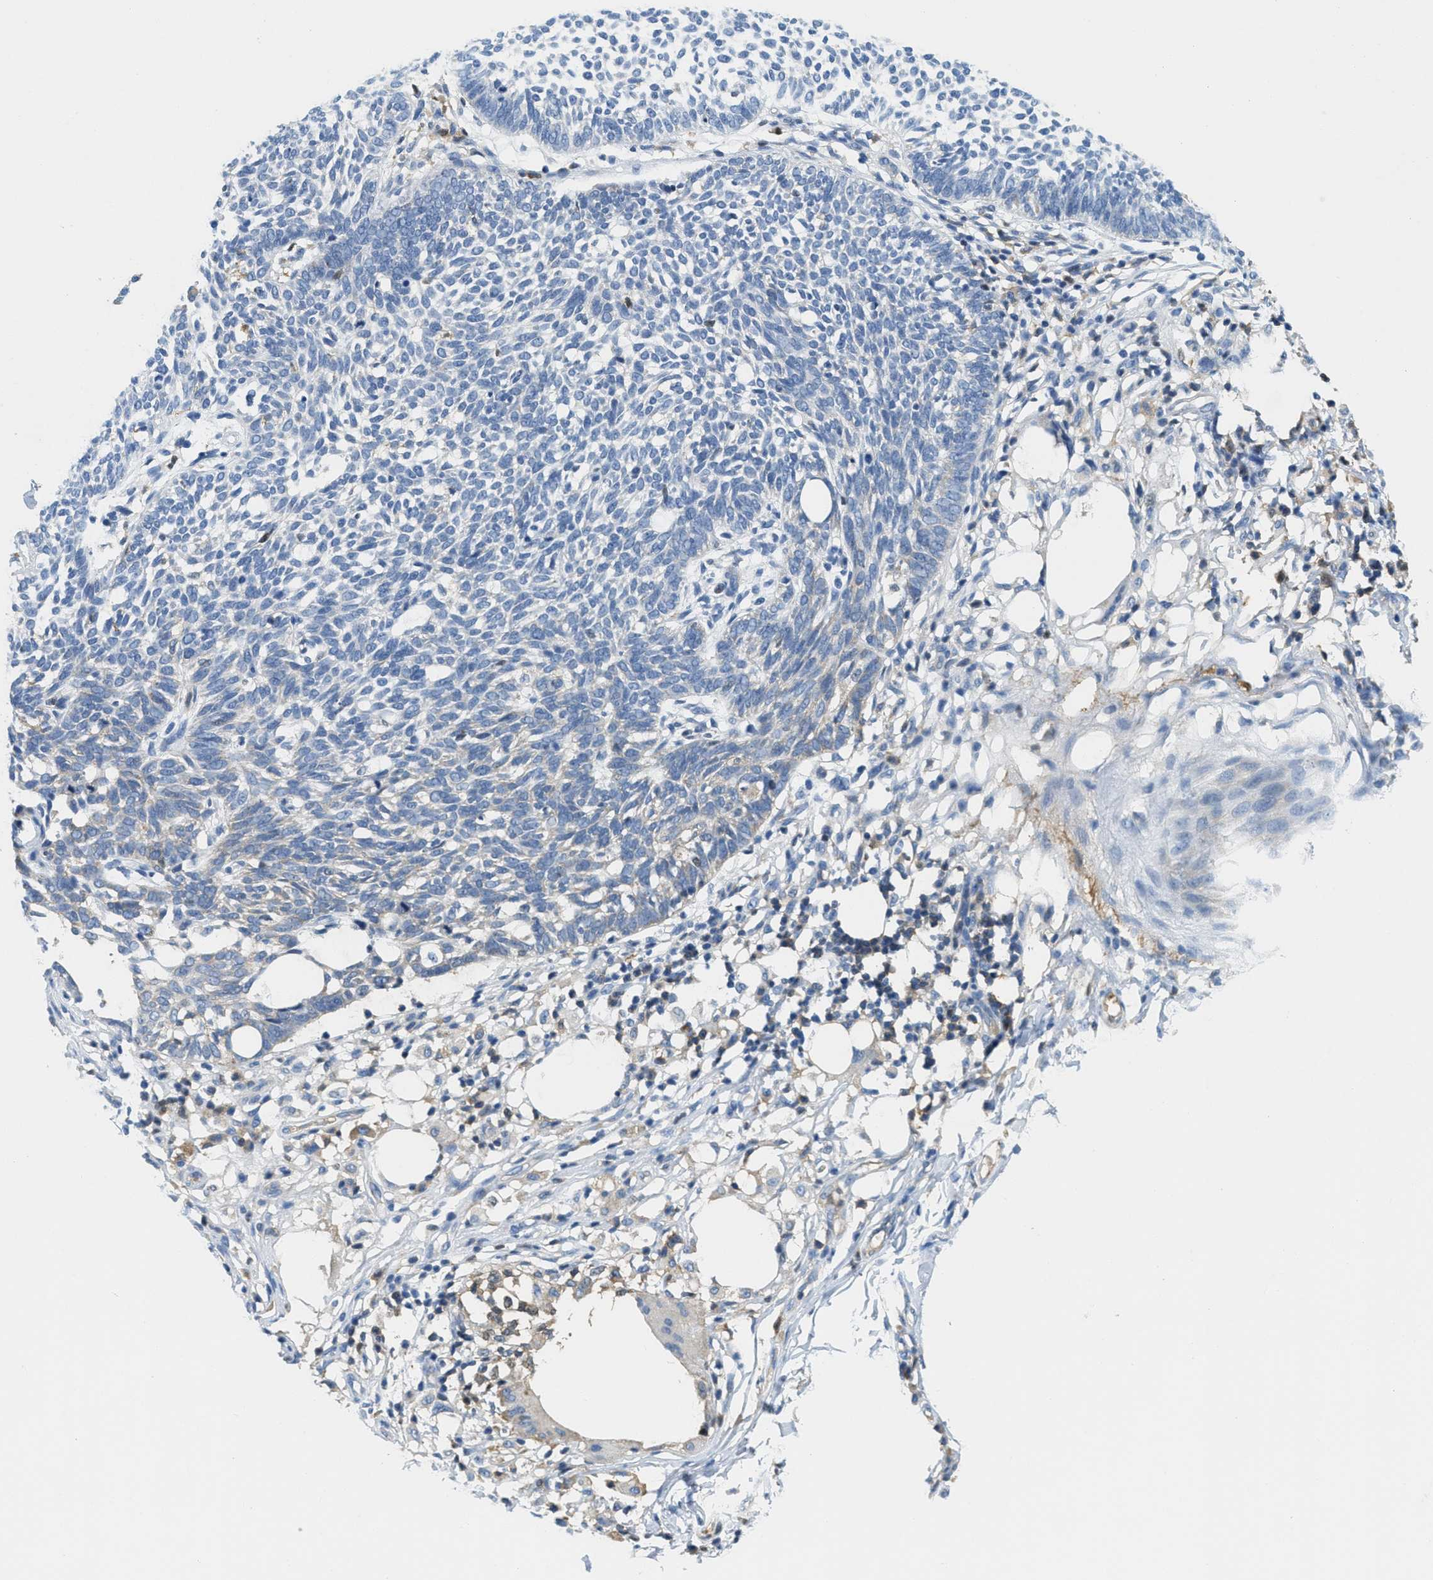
{"staining": {"intensity": "negative", "quantity": "none", "location": "none"}, "tissue": "skin cancer", "cell_type": "Tumor cells", "image_type": "cancer", "snomed": [{"axis": "morphology", "description": "Normal tissue, NOS"}, {"axis": "morphology", "description": "Basal cell carcinoma"}, {"axis": "topography", "description": "Skin"}], "caption": "Basal cell carcinoma (skin) was stained to show a protein in brown. There is no significant staining in tumor cells.", "gene": "SERPINA1", "patient": {"sex": "male", "age": 87}}